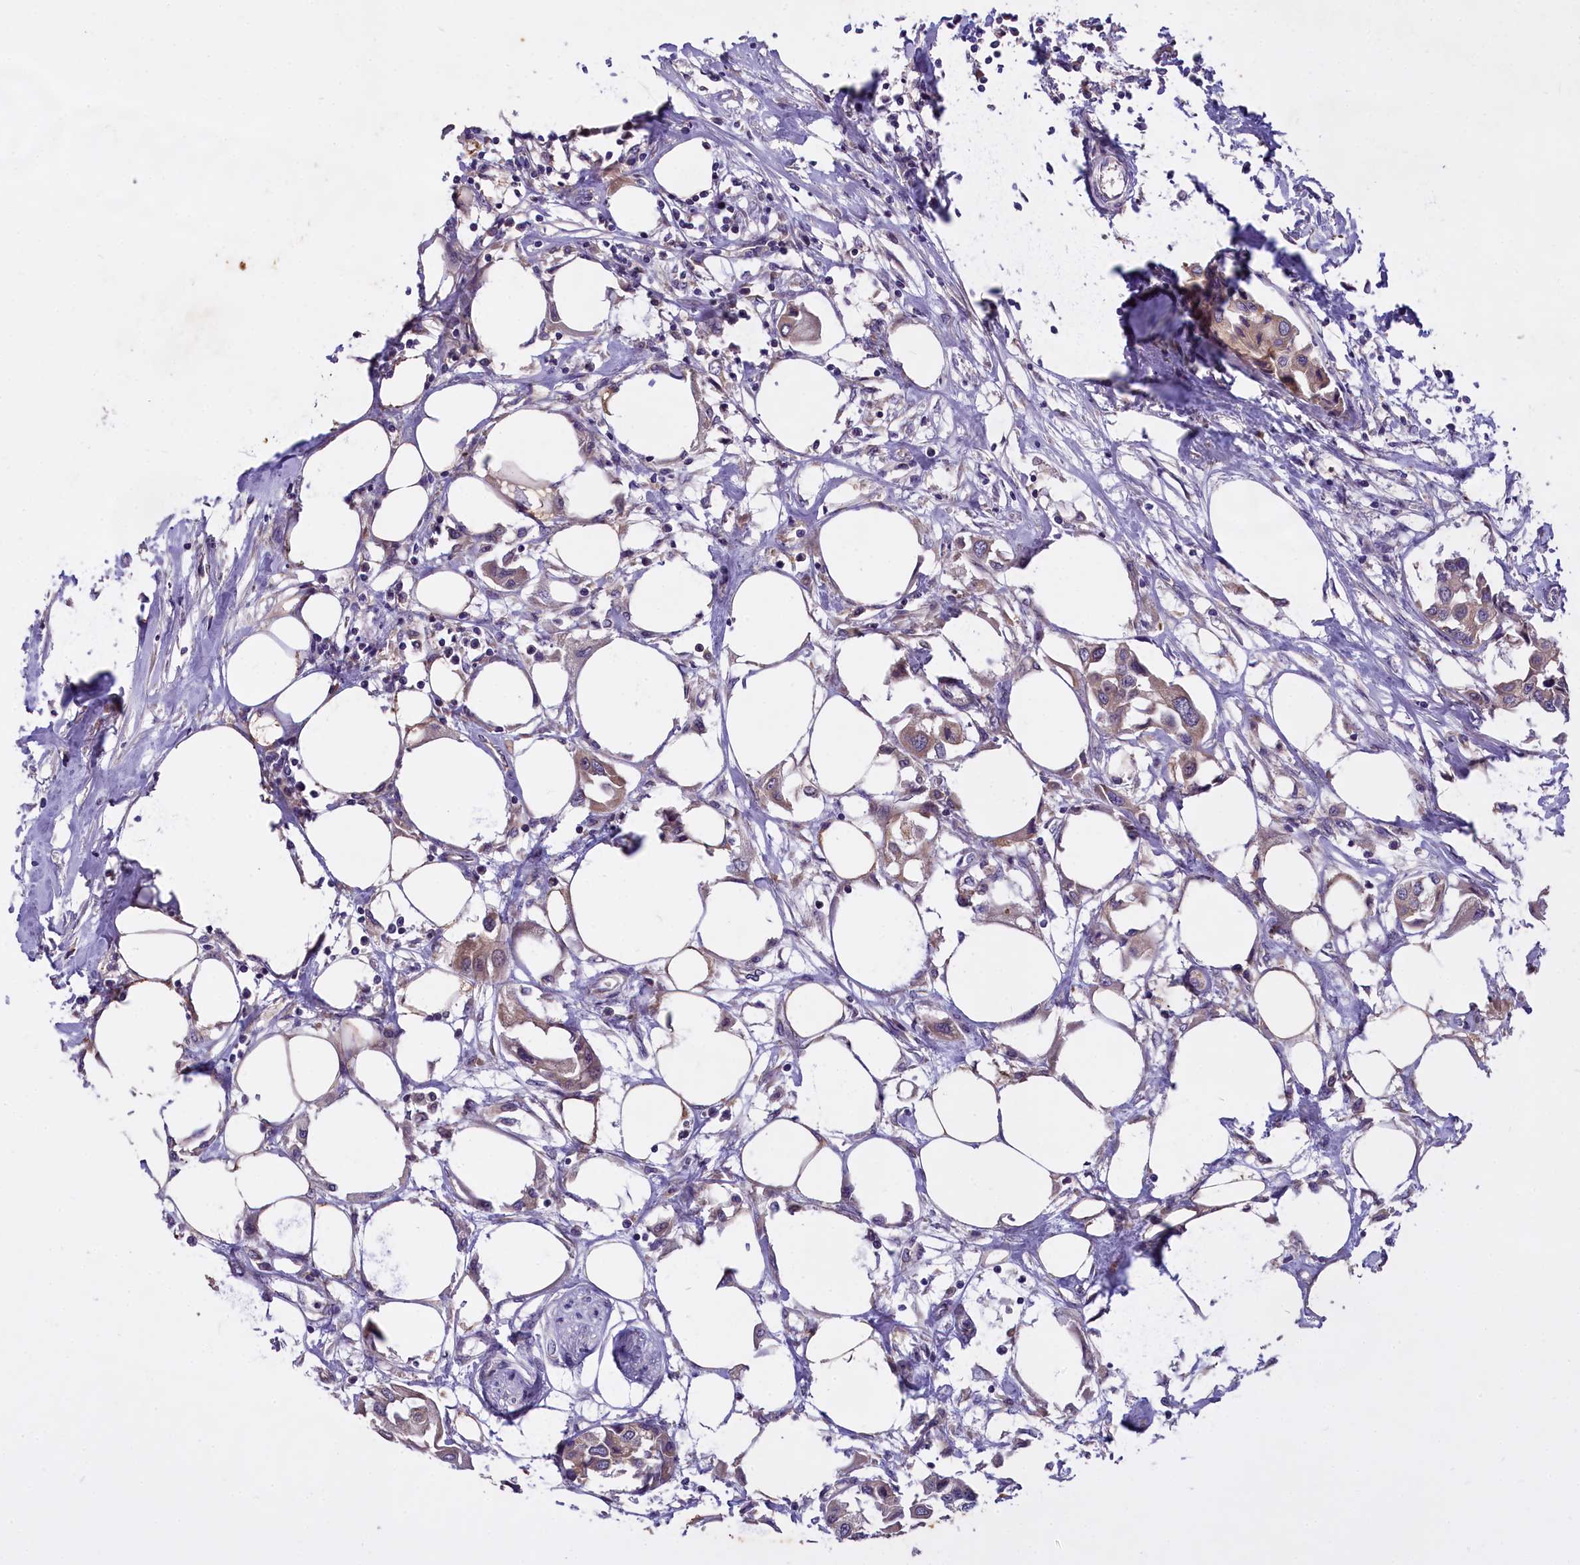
{"staining": {"intensity": "weak", "quantity": "25%-75%", "location": "cytoplasmic/membranous"}, "tissue": "urothelial cancer", "cell_type": "Tumor cells", "image_type": "cancer", "snomed": [{"axis": "morphology", "description": "Urothelial carcinoma, High grade"}, {"axis": "topography", "description": "Urinary bladder"}], "caption": "Immunohistochemical staining of human urothelial cancer shows weak cytoplasmic/membranous protein expression in about 25%-75% of tumor cells.", "gene": "MEMO1", "patient": {"sex": "male", "age": 64}}